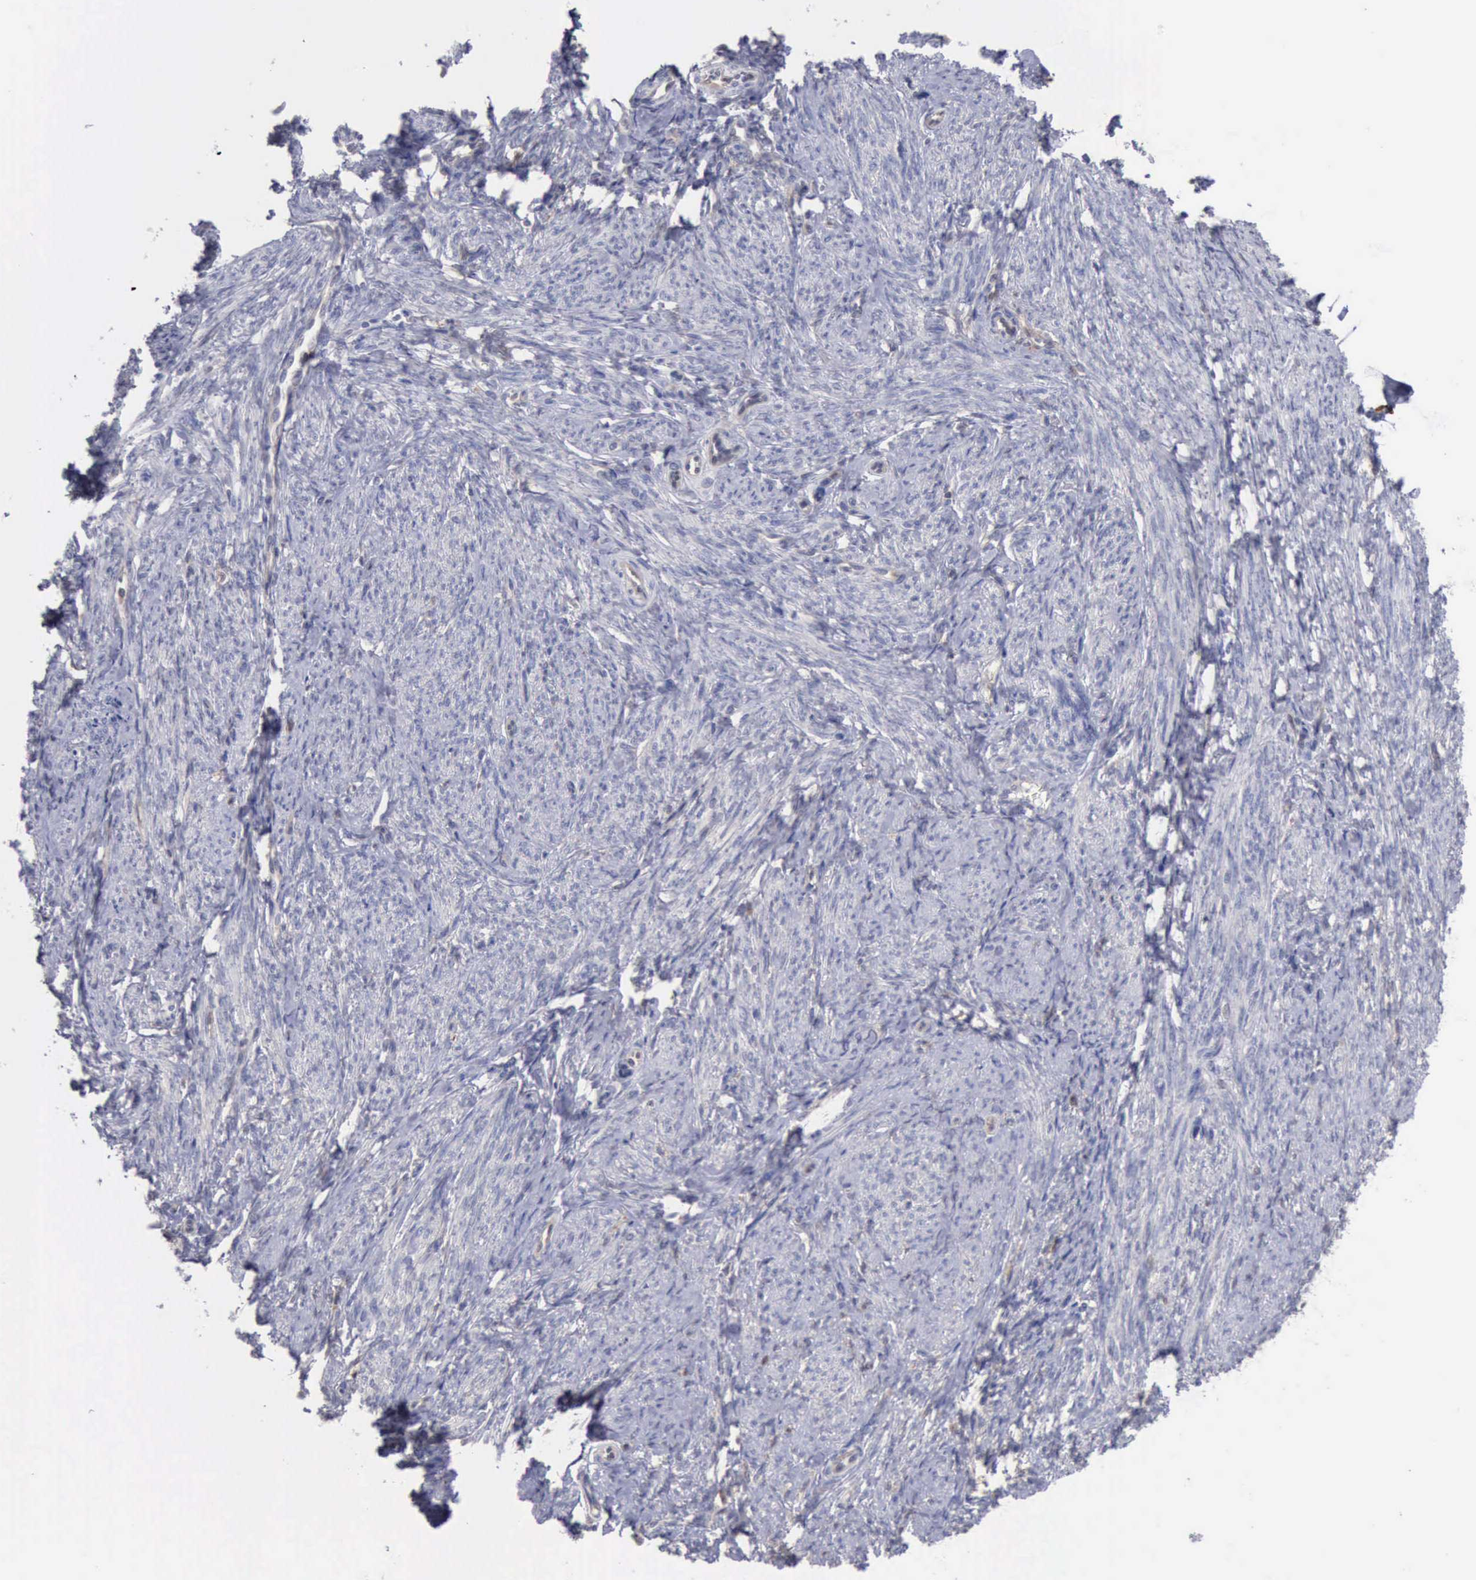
{"staining": {"intensity": "negative", "quantity": "none", "location": "none"}, "tissue": "smooth muscle", "cell_type": "Smooth muscle cells", "image_type": "normal", "snomed": [{"axis": "morphology", "description": "Normal tissue, NOS"}, {"axis": "topography", "description": "Smooth muscle"}, {"axis": "topography", "description": "Cervix"}], "caption": "An immunohistochemistry image of normal smooth muscle is shown. There is no staining in smooth muscle cells of smooth muscle. (Stains: DAB IHC with hematoxylin counter stain, Microscopy: brightfield microscopy at high magnification).", "gene": "STAT1", "patient": {"sex": "female", "age": 70}}